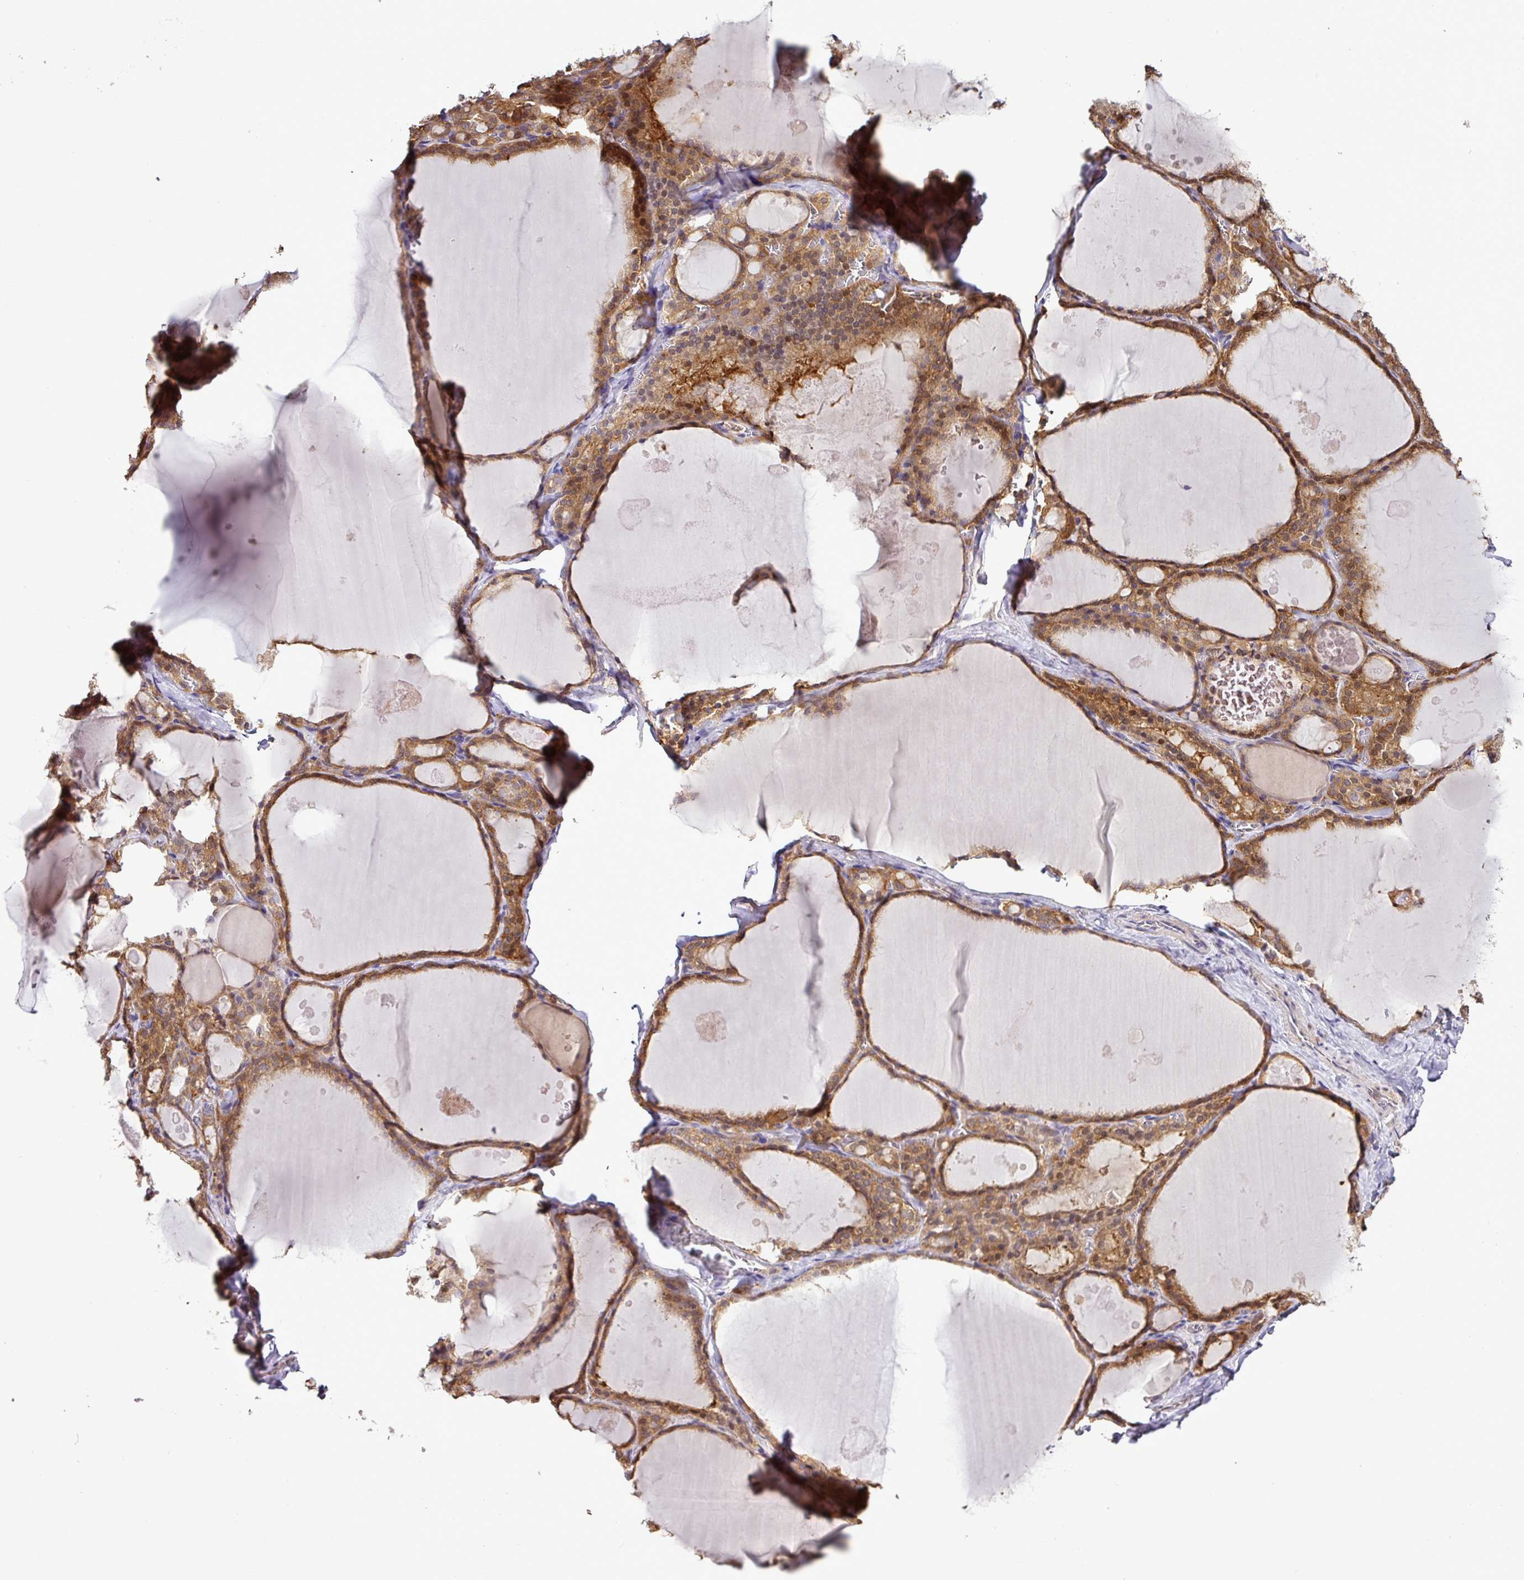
{"staining": {"intensity": "moderate", "quantity": ">75%", "location": "cytoplasmic/membranous"}, "tissue": "thyroid gland", "cell_type": "Glandular cells", "image_type": "normal", "snomed": [{"axis": "morphology", "description": "Normal tissue, NOS"}, {"axis": "topography", "description": "Thyroid gland"}], "caption": "Protein expression analysis of normal human thyroid gland reveals moderate cytoplasmic/membranous positivity in approximately >75% of glandular cells. (DAB IHC with brightfield microscopy, high magnification).", "gene": "TMEM107", "patient": {"sex": "male", "age": 56}}